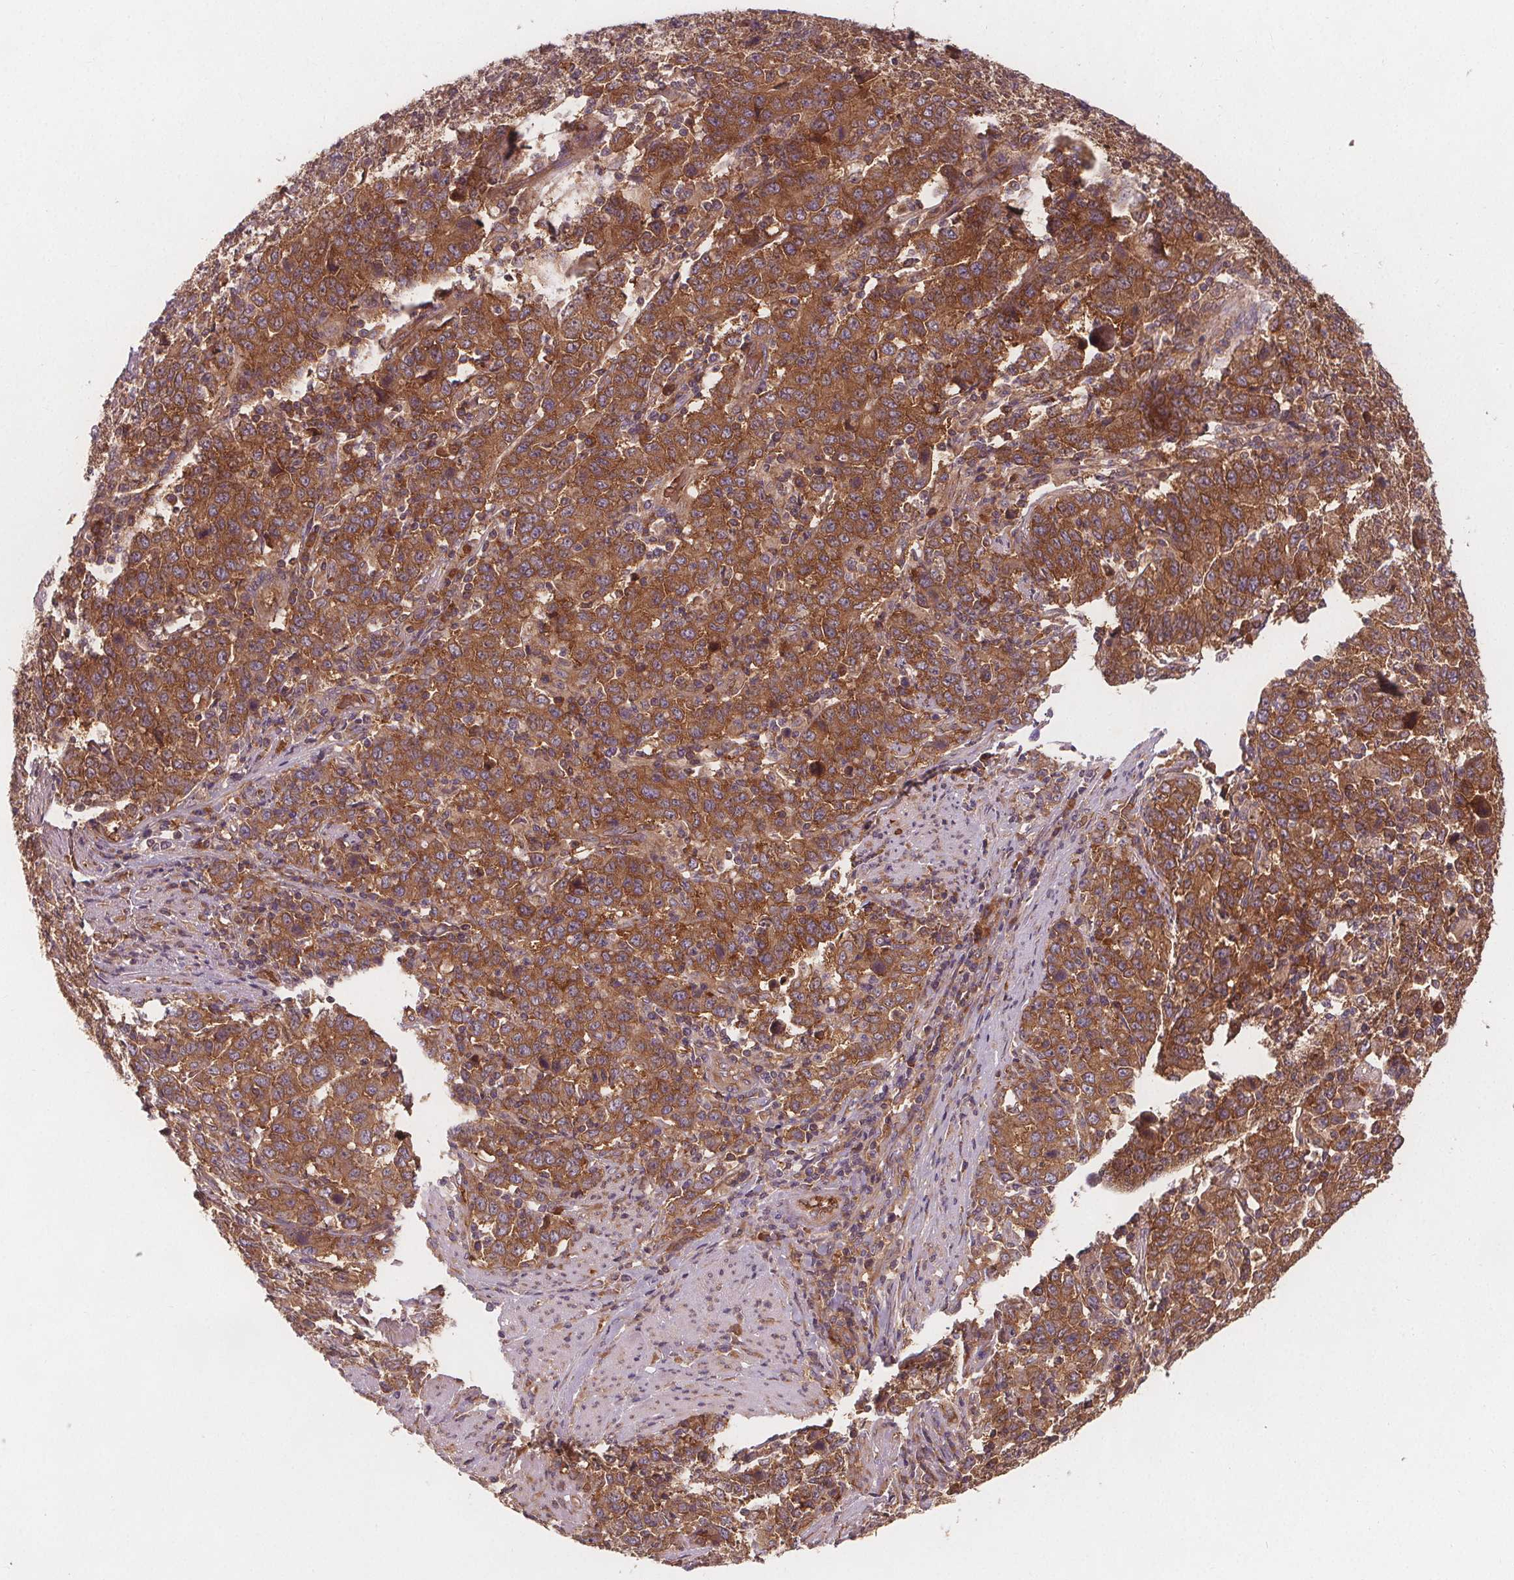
{"staining": {"intensity": "strong", "quantity": ">75%", "location": "cytoplasmic/membranous"}, "tissue": "stomach cancer", "cell_type": "Tumor cells", "image_type": "cancer", "snomed": [{"axis": "morphology", "description": "Adenocarcinoma, NOS"}, {"axis": "topography", "description": "Stomach, upper"}], "caption": "Strong cytoplasmic/membranous expression is appreciated in approximately >75% of tumor cells in stomach cancer. (Stains: DAB (3,3'-diaminobenzidine) in brown, nuclei in blue, Microscopy: brightfield microscopy at high magnification).", "gene": "EIF3D", "patient": {"sex": "male", "age": 69}}